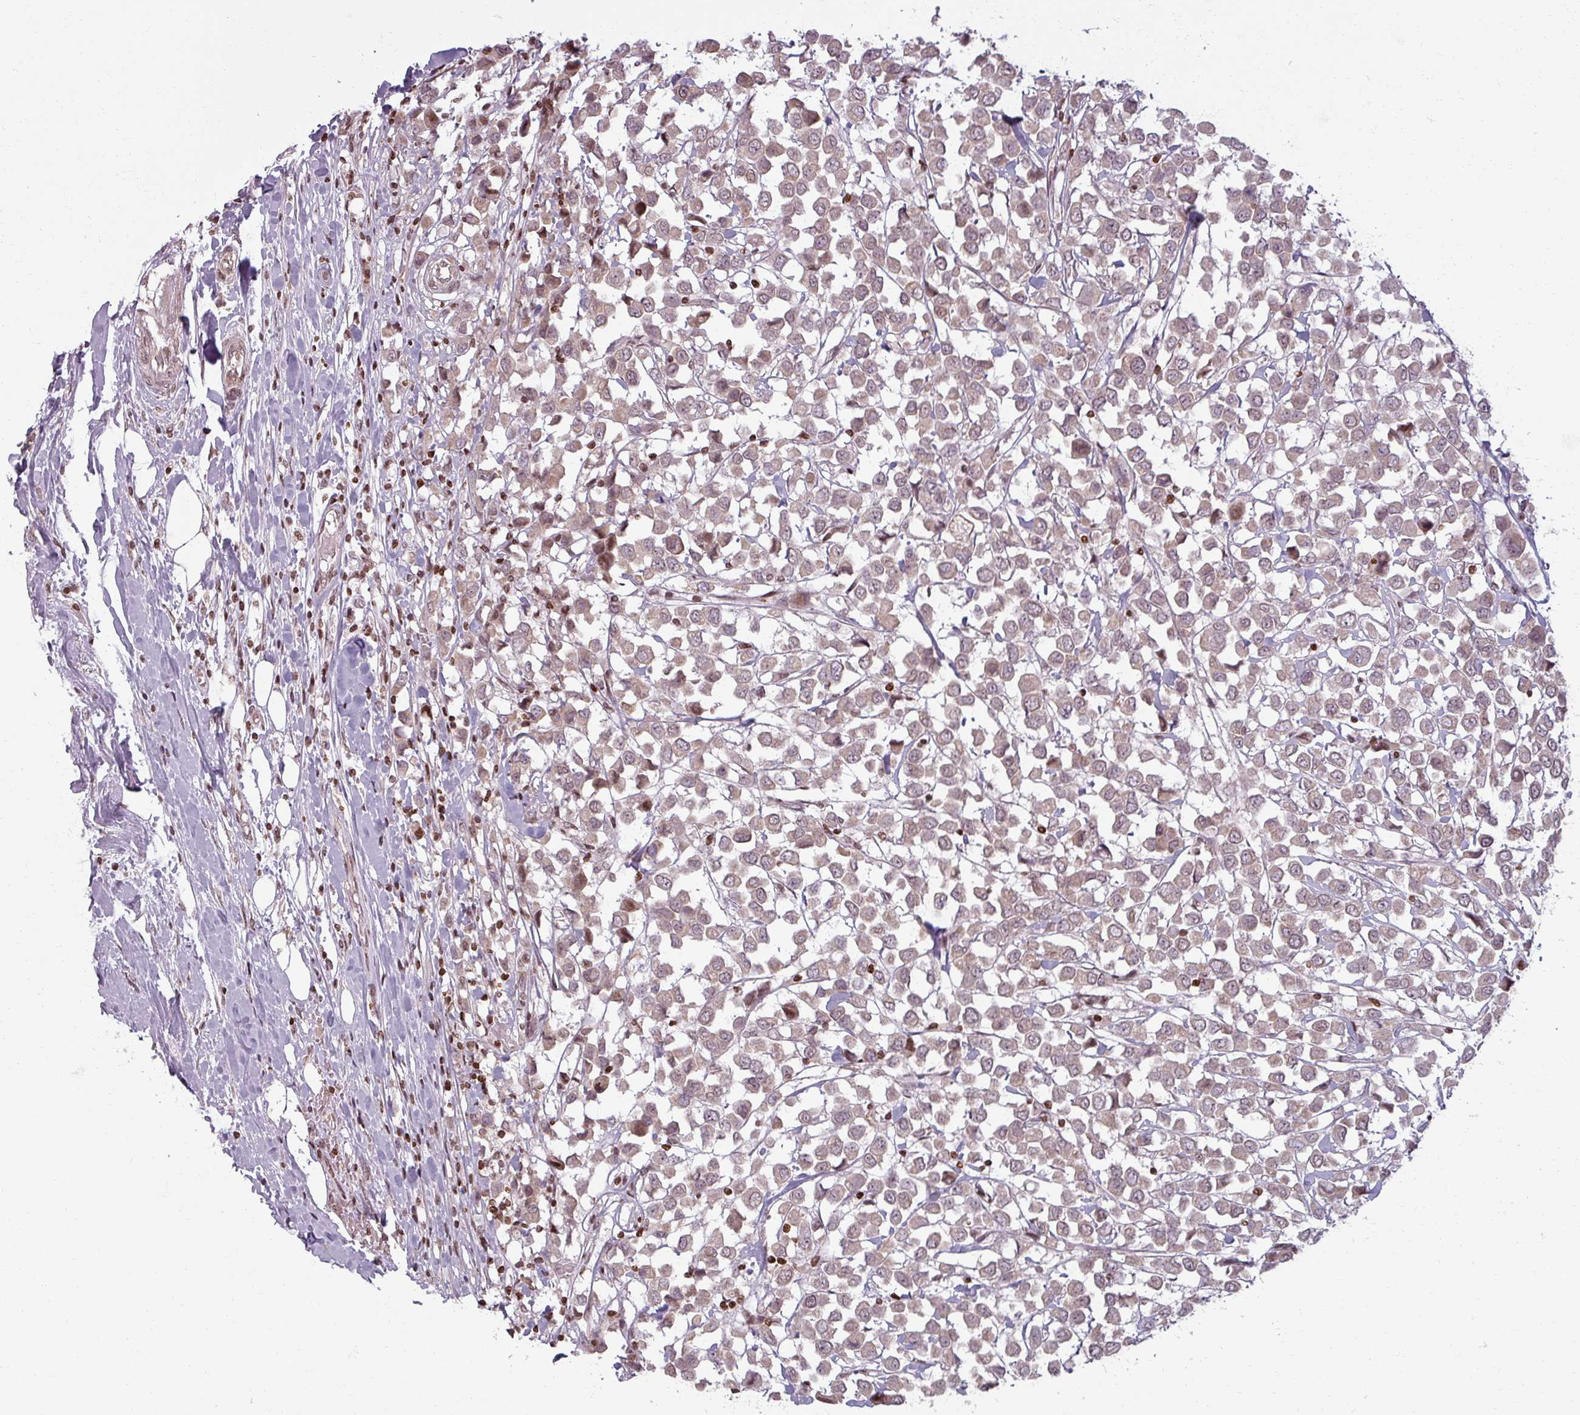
{"staining": {"intensity": "weak", "quantity": ">75%", "location": "cytoplasmic/membranous"}, "tissue": "breast cancer", "cell_type": "Tumor cells", "image_type": "cancer", "snomed": [{"axis": "morphology", "description": "Duct carcinoma"}, {"axis": "topography", "description": "Breast"}], "caption": "Protein expression analysis of human breast cancer reveals weak cytoplasmic/membranous positivity in approximately >75% of tumor cells.", "gene": "NCOR1", "patient": {"sex": "female", "age": 61}}